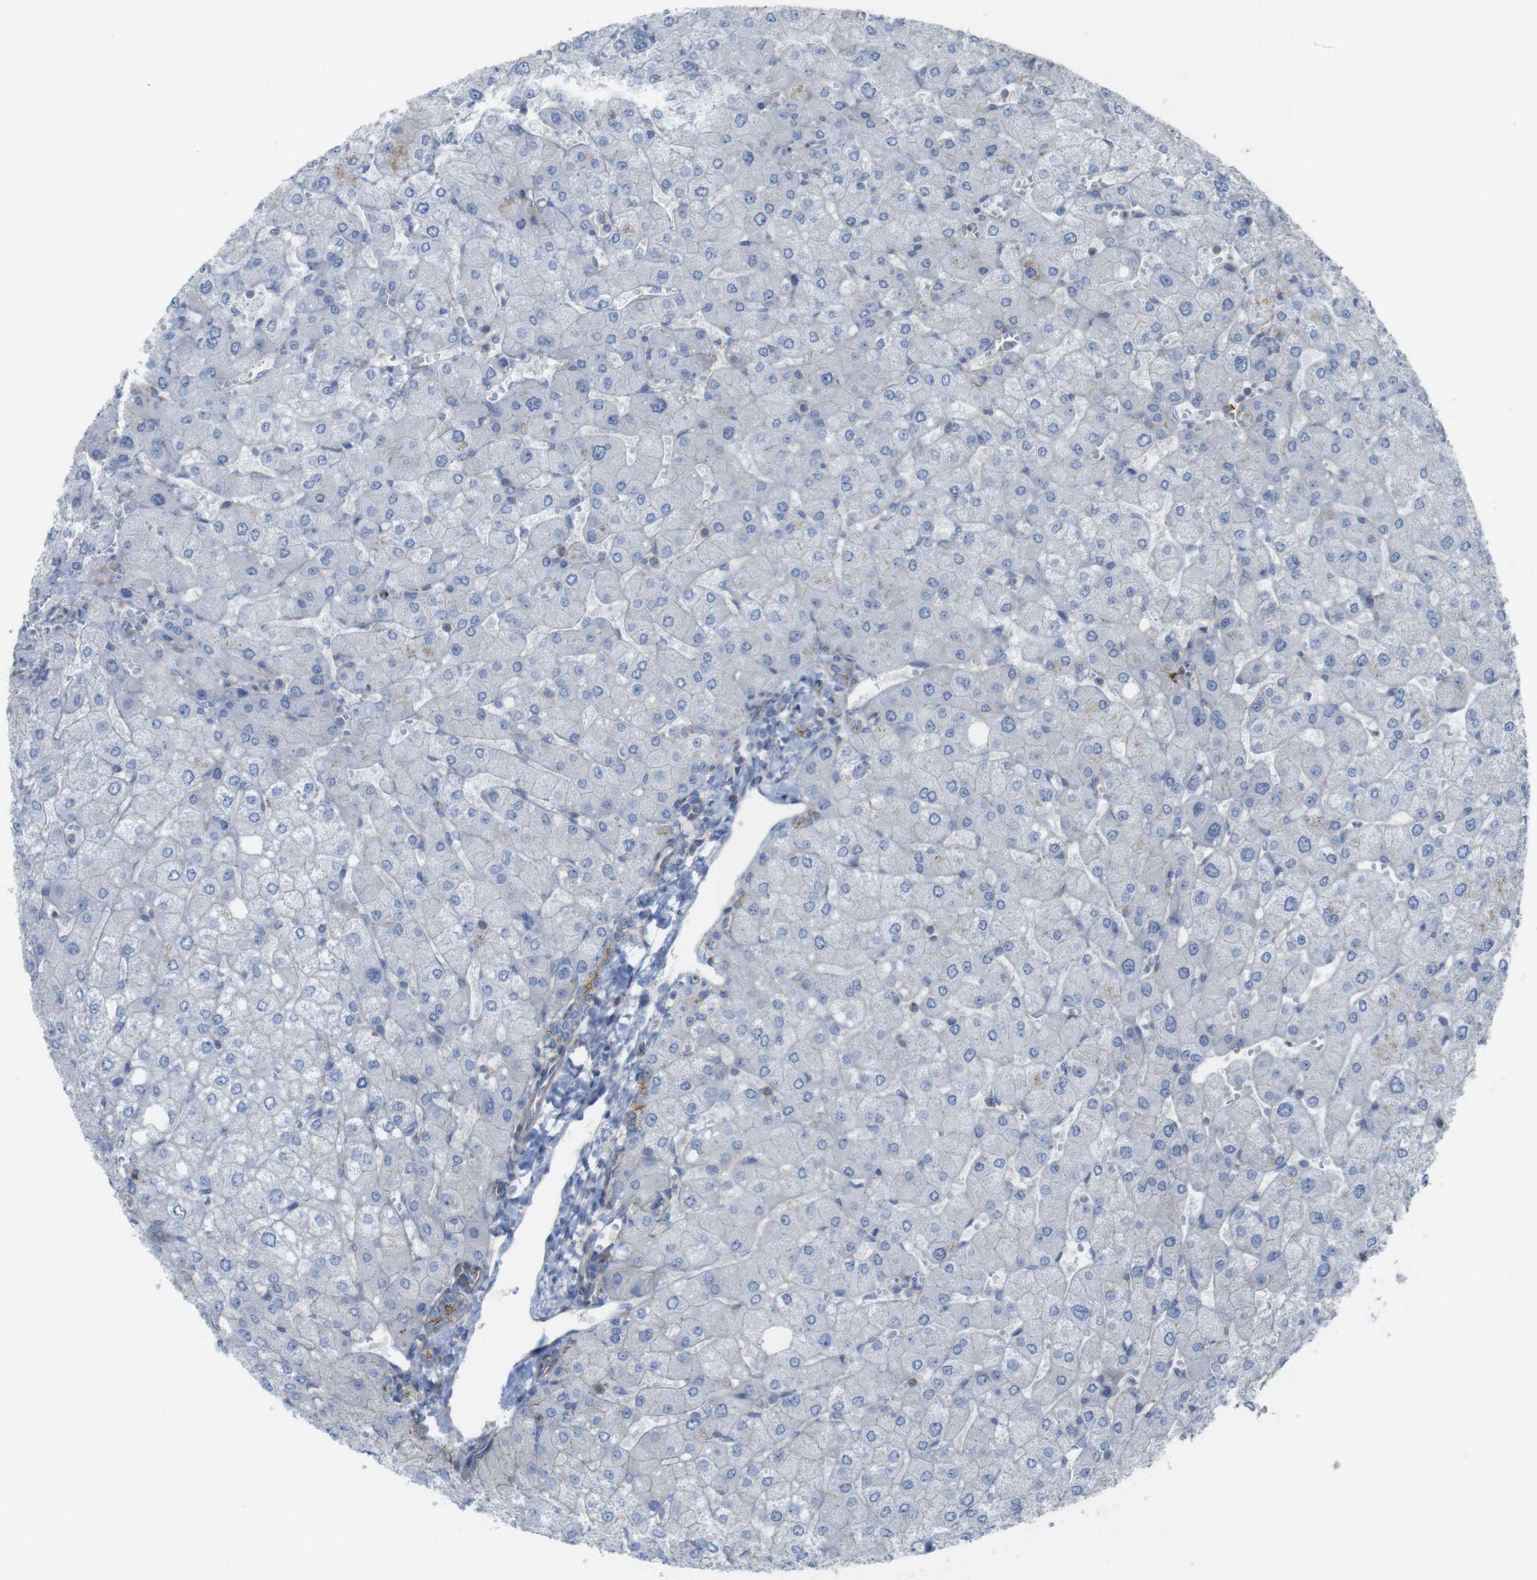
{"staining": {"intensity": "negative", "quantity": "none", "location": "none"}, "tissue": "liver", "cell_type": "Cholangiocytes", "image_type": "normal", "snomed": [{"axis": "morphology", "description": "Normal tissue, NOS"}, {"axis": "topography", "description": "Liver"}], "caption": "An immunohistochemistry histopathology image of benign liver is shown. There is no staining in cholangiocytes of liver. The staining was performed using DAB to visualize the protein expression in brown, while the nuclei were stained in blue with hematoxylin (Magnification: 20x).", "gene": "PREX2", "patient": {"sex": "male", "age": 55}}